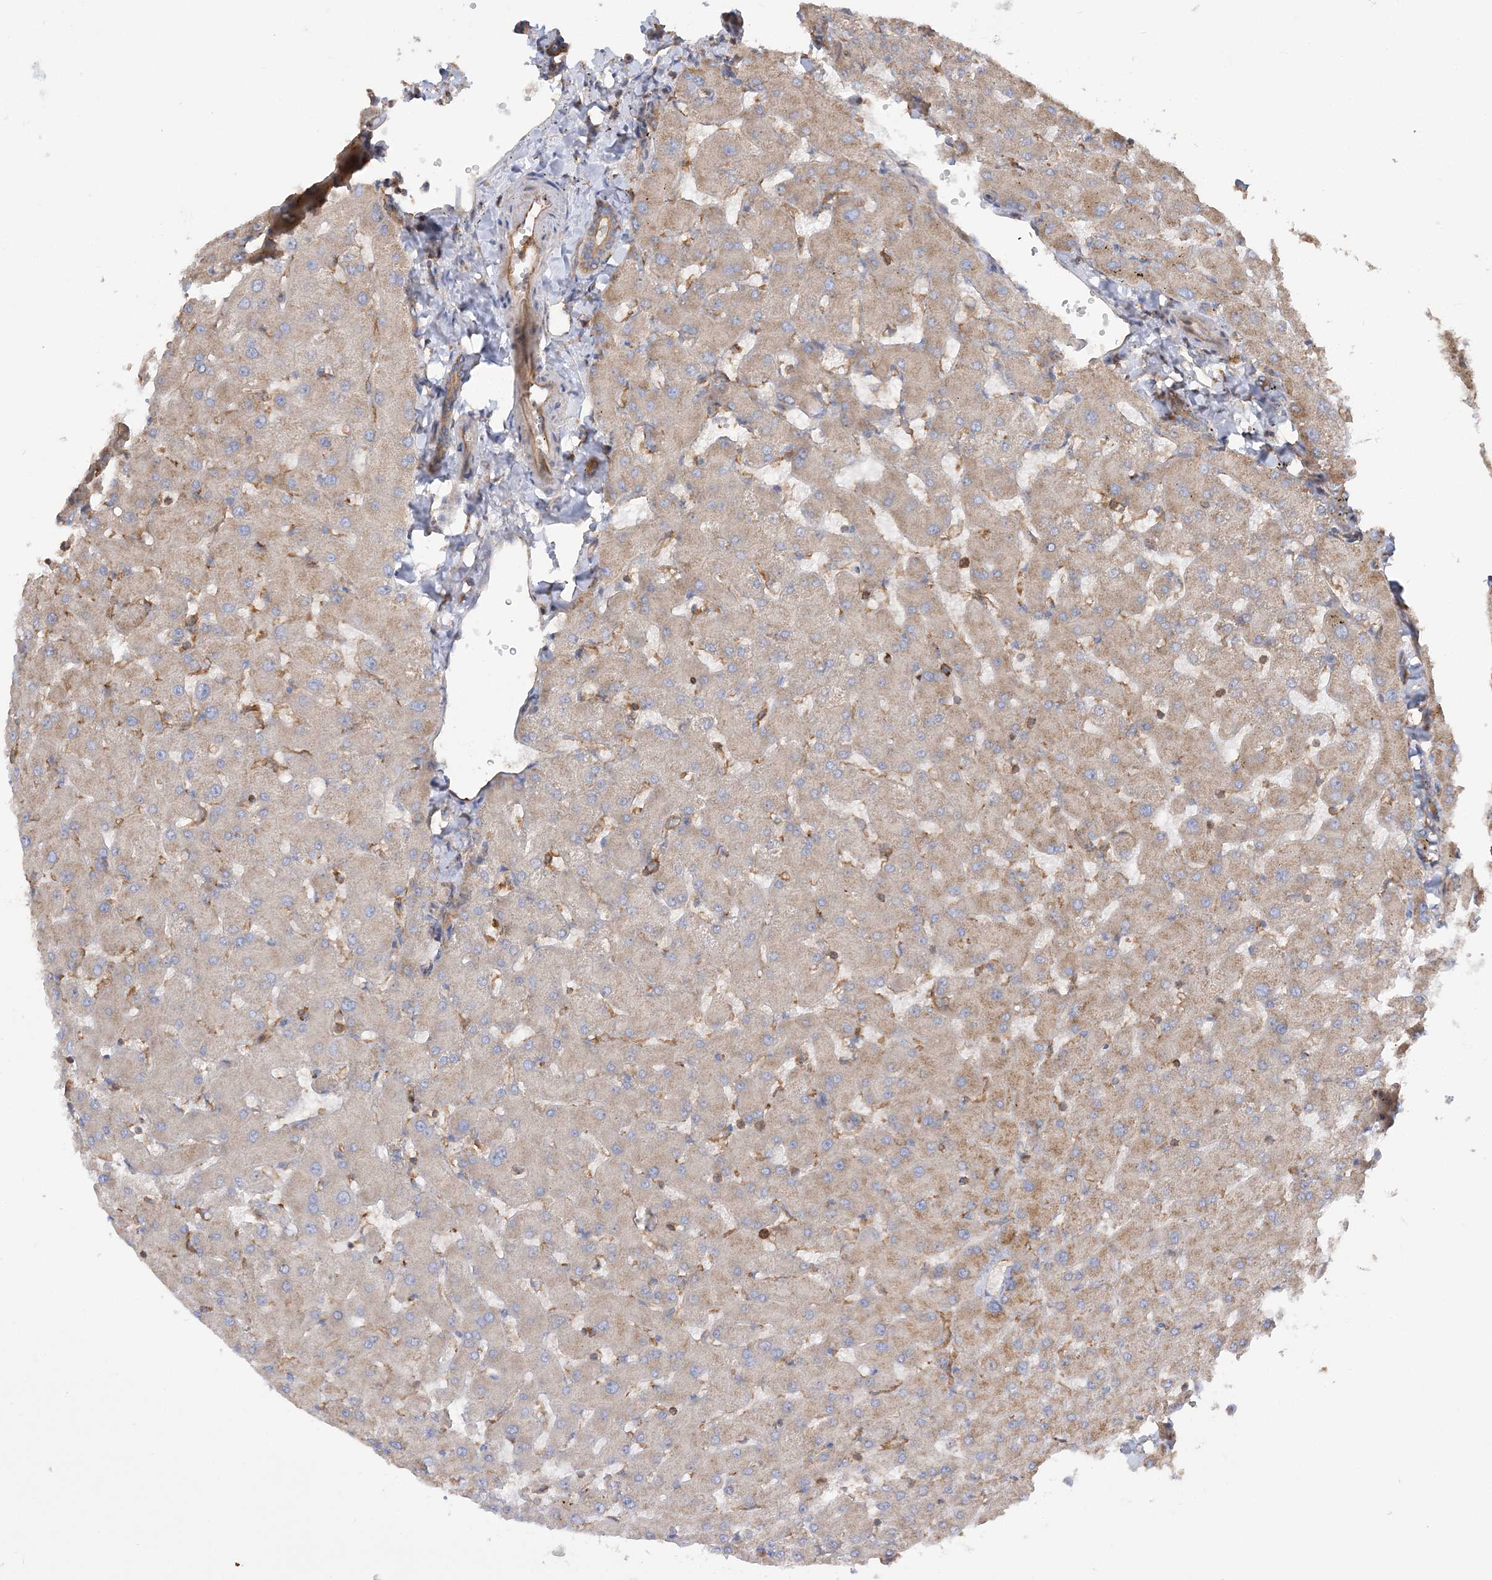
{"staining": {"intensity": "weak", "quantity": ">75%", "location": "cytoplasmic/membranous"}, "tissue": "liver", "cell_type": "Cholangiocytes", "image_type": "normal", "snomed": [{"axis": "morphology", "description": "Normal tissue, NOS"}, {"axis": "topography", "description": "Liver"}], "caption": "The immunohistochemical stain highlights weak cytoplasmic/membranous positivity in cholangiocytes of normal liver.", "gene": "TBC1D5", "patient": {"sex": "female", "age": 63}}